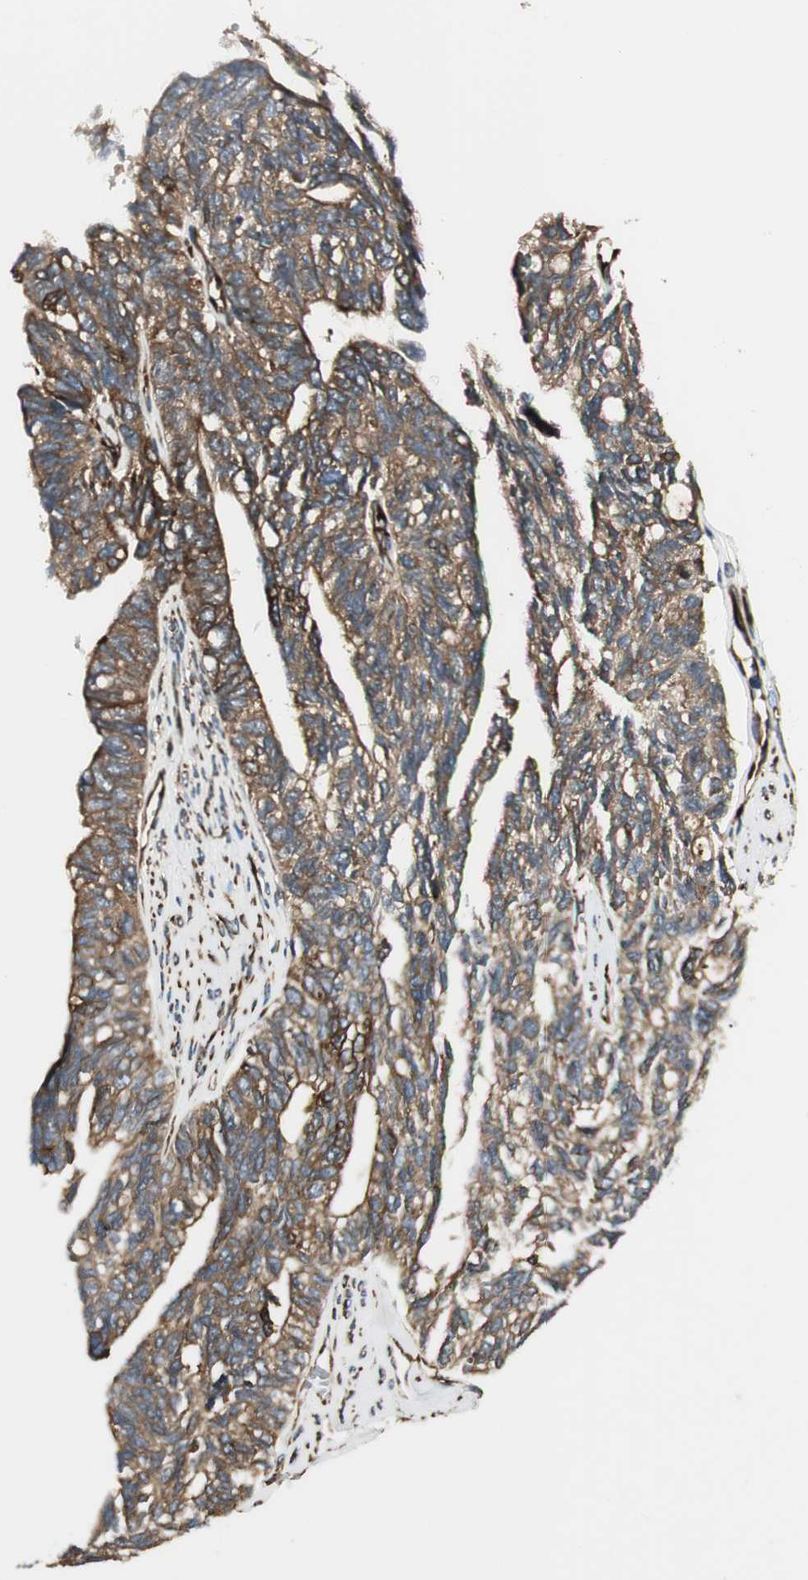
{"staining": {"intensity": "moderate", "quantity": ">75%", "location": "cytoplasmic/membranous"}, "tissue": "ovarian cancer", "cell_type": "Tumor cells", "image_type": "cancer", "snomed": [{"axis": "morphology", "description": "Cystadenocarcinoma, serous, NOS"}, {"axis": "topography", "description": "Ovary"}], "caption": "DAB (3,3'-diaminobenzidine) immunohistochemical staining of human ovarian cancer shows moderate cytoplasmic/membranous protein staining in approximately >75% of tumor cells.", "gene": "PRKG1", "patient": {"sex": "female", "age": 79}}